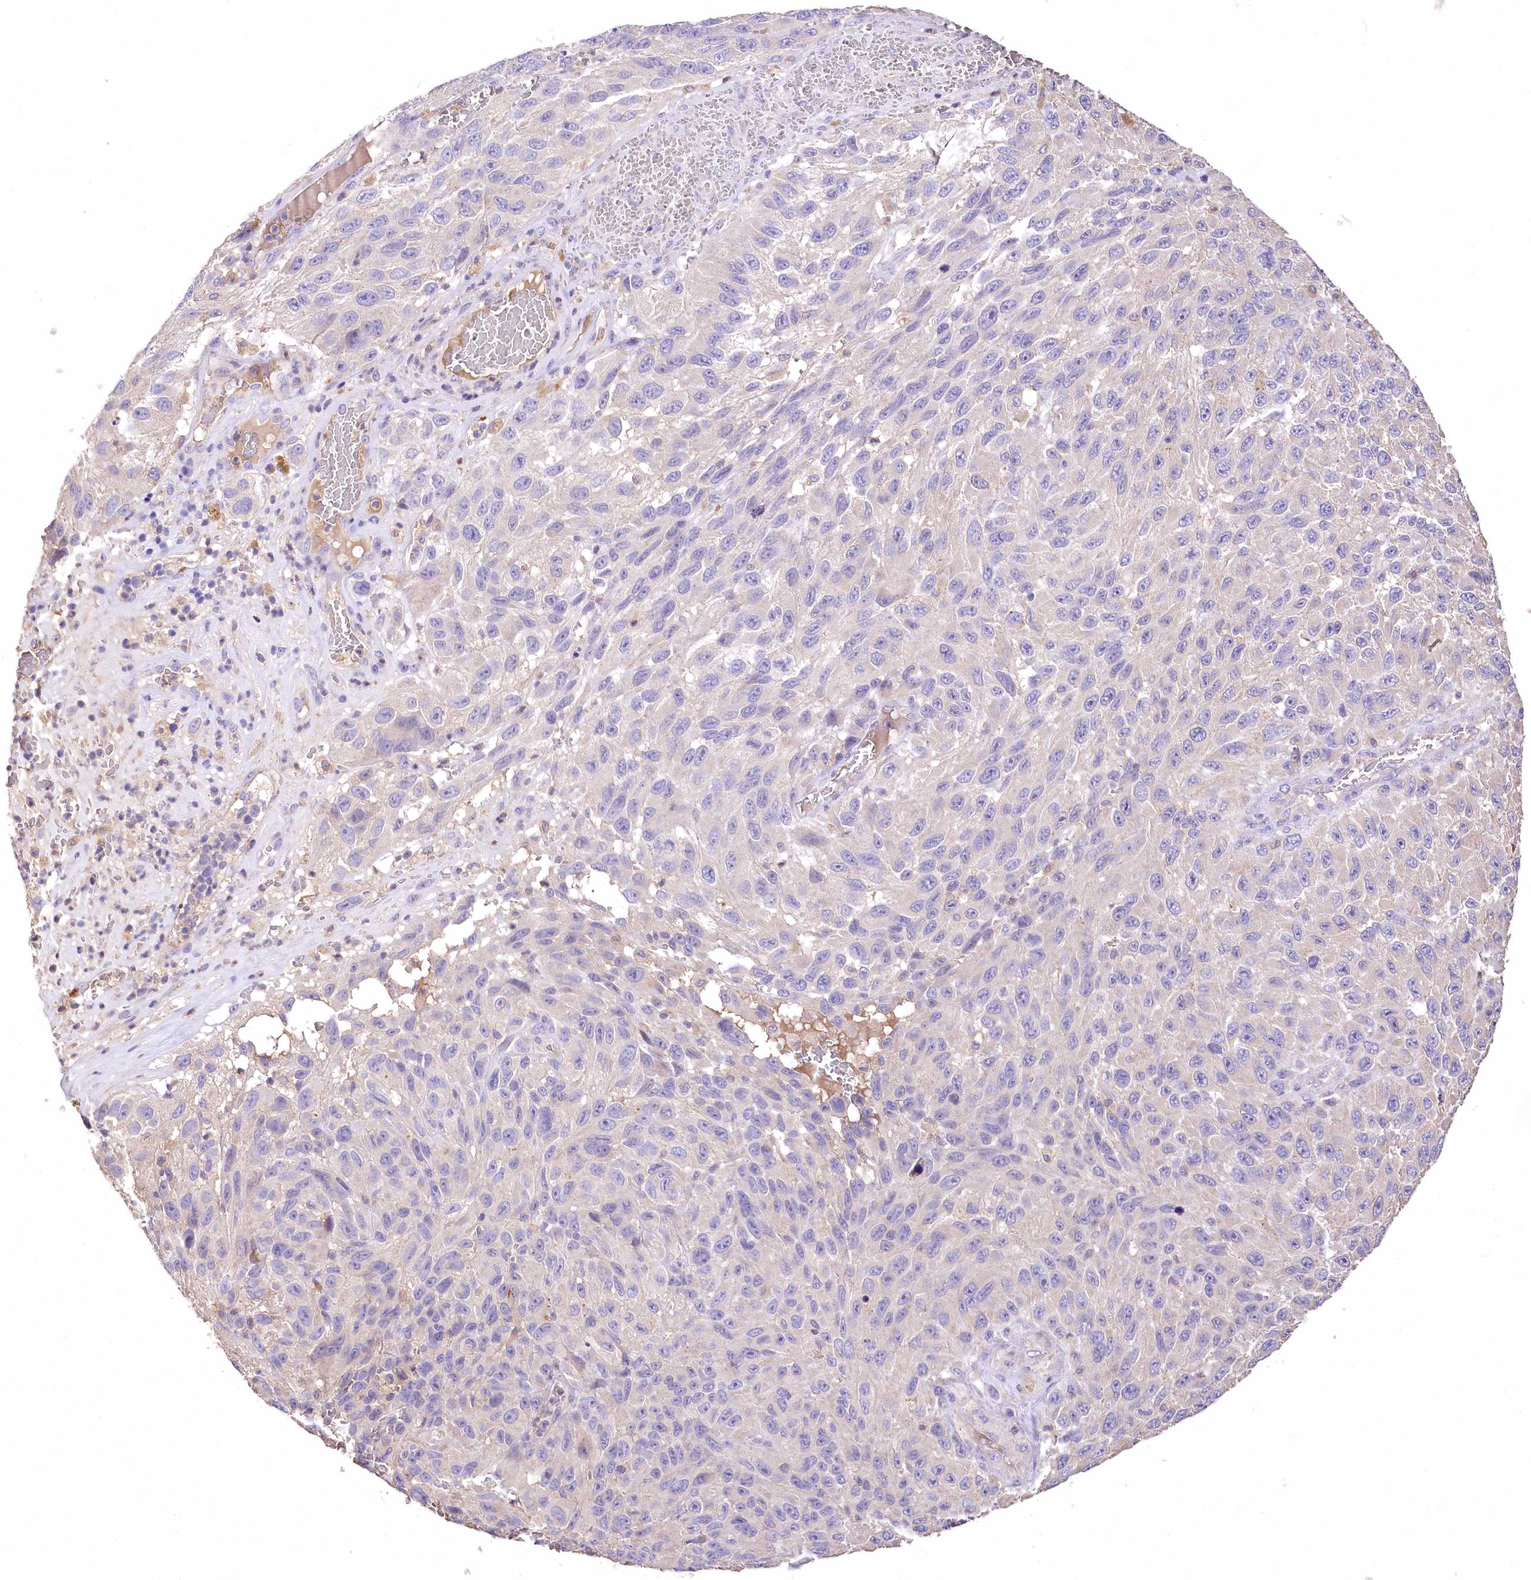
{"staining": {"intensity": "negative", "quantity": "none", "location": "none"}, "tissue": "melanoma", "cell_type": "Tumor cells", "image_type": "cancer", "snomed": [{"axis": "morphology", "description": "Malignant melanoma, NOS"}, {"axis": "topography", "description": "Skin"}], "caption": "This is an immunohistochemistry histopathology image of melanoma. There is no expression in tumor cells.", "gene": "PCYOX1L", "patient": {"sex": "female", "age": 96}}